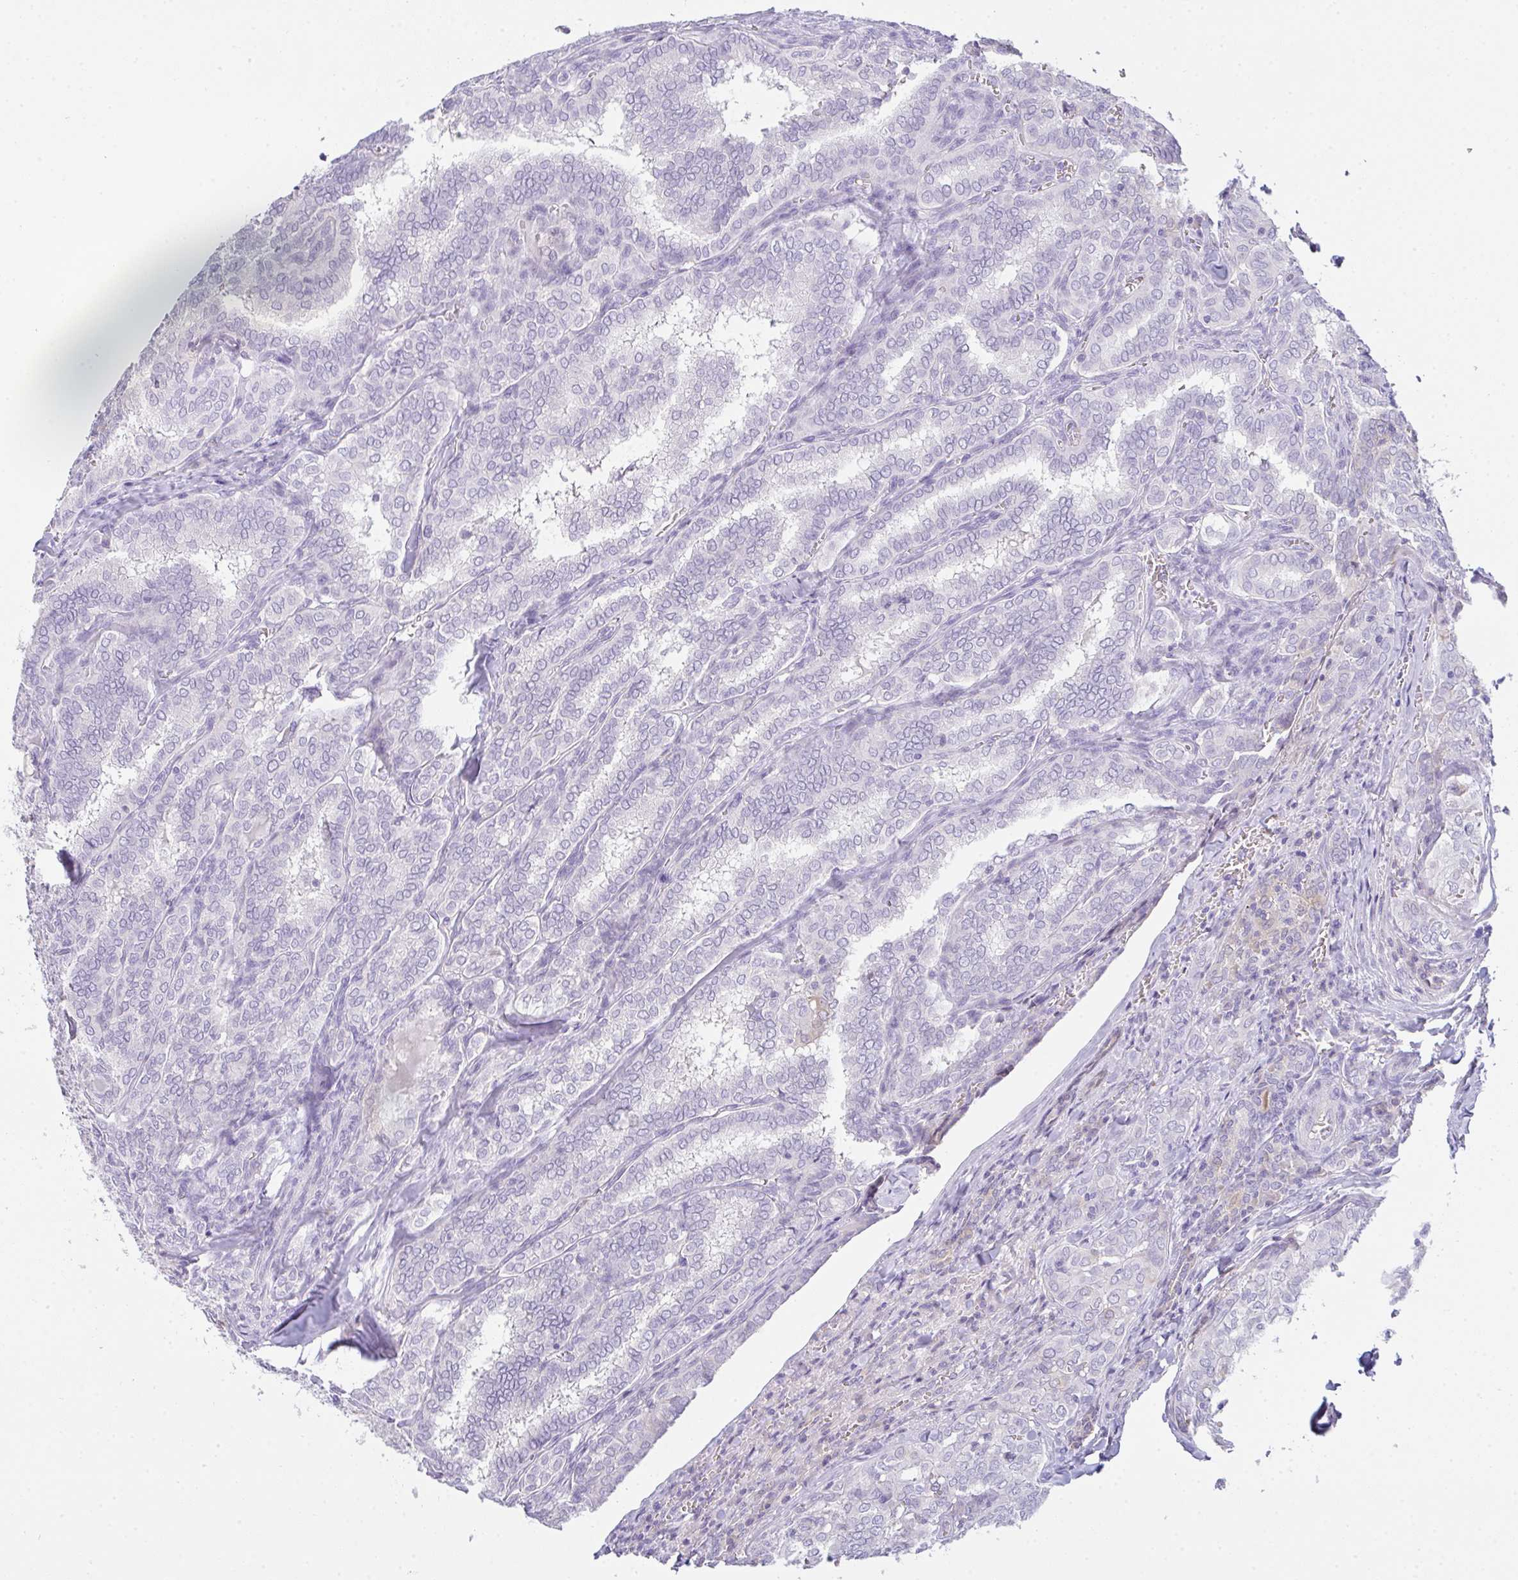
{"staining": {"intensity": "negative", "quantity": "none", "location": "none"}, "tissue": "thyroid cancer", "cell_type": "Tumor cells", "image_type": "cancer", "snomed": [{"axis": "morphology", "description": "Papillary adenocarcinoma, NOS"}, {"axis": "topography", "description": "Thyroid gland"}], "caption": "Immunohistochemical staining of human thyroid cancer (papillary adenocarcinoma) reveals no significant expression in tumor cells.", "gene": "COX7B", "patient": {"sex": "female", "age": 30}}